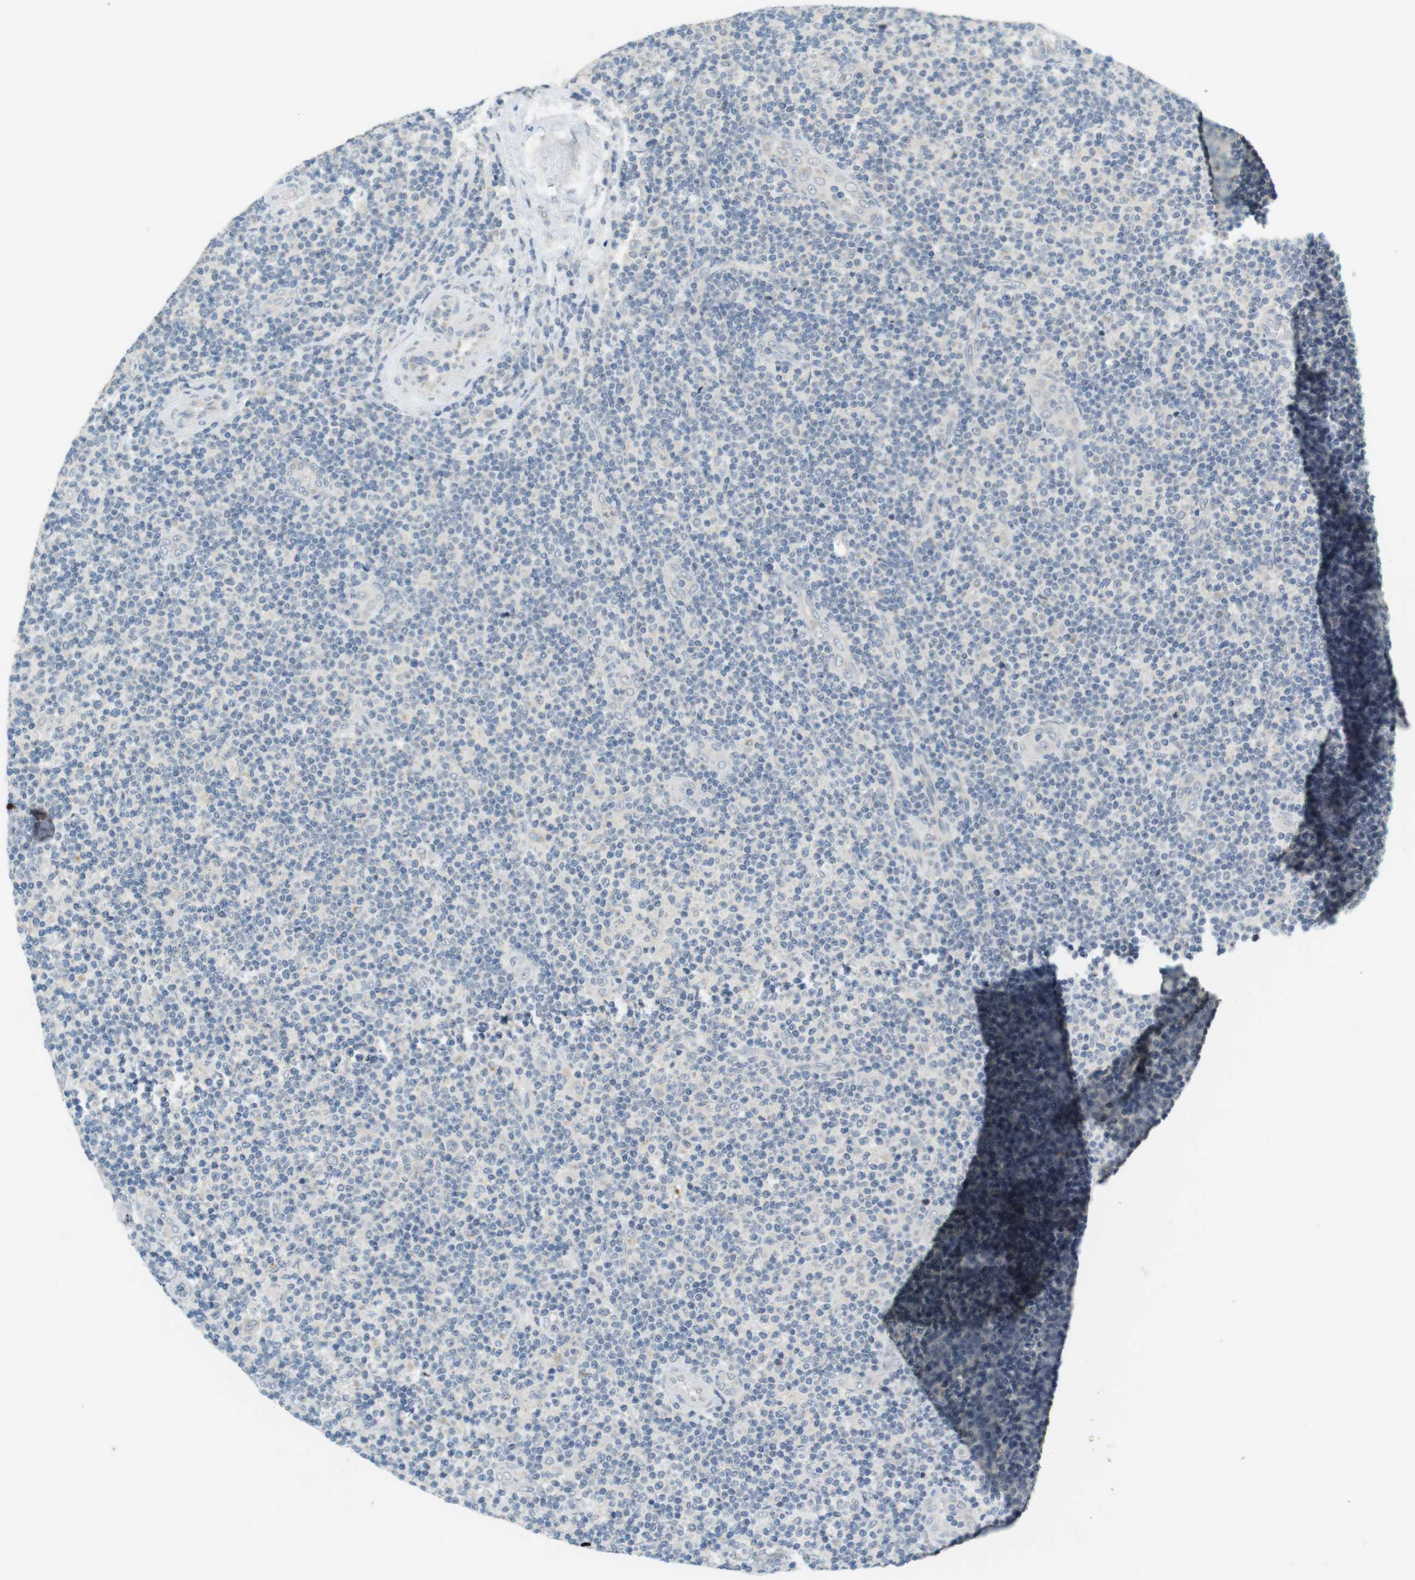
{"staining": {"intensity": "negative", "quantity": "none", "location": "none"}, "tissue": "lymphoma", "cell_type": "Tumor cells", "image_type": "cancer", "snomed": [{"axis": "morphology", "description": "Malignant lymphoma, non-Hodgkin's type, Low grade"}, {"axis": "topography", "description": "Lymph node"}], "caption": "DAB immunohistochemical staining of human low-grade malignant lymphoma, non-Hodgkin's type demonstrates no significant positivity in tumor cells. (DAB (3,3'-diaminobenzidine) immunohistochemistry (IHC) with hematoxylin counter stain).", "gene": "MUC5B", "patient": {"sex": "male", "age": 83}}